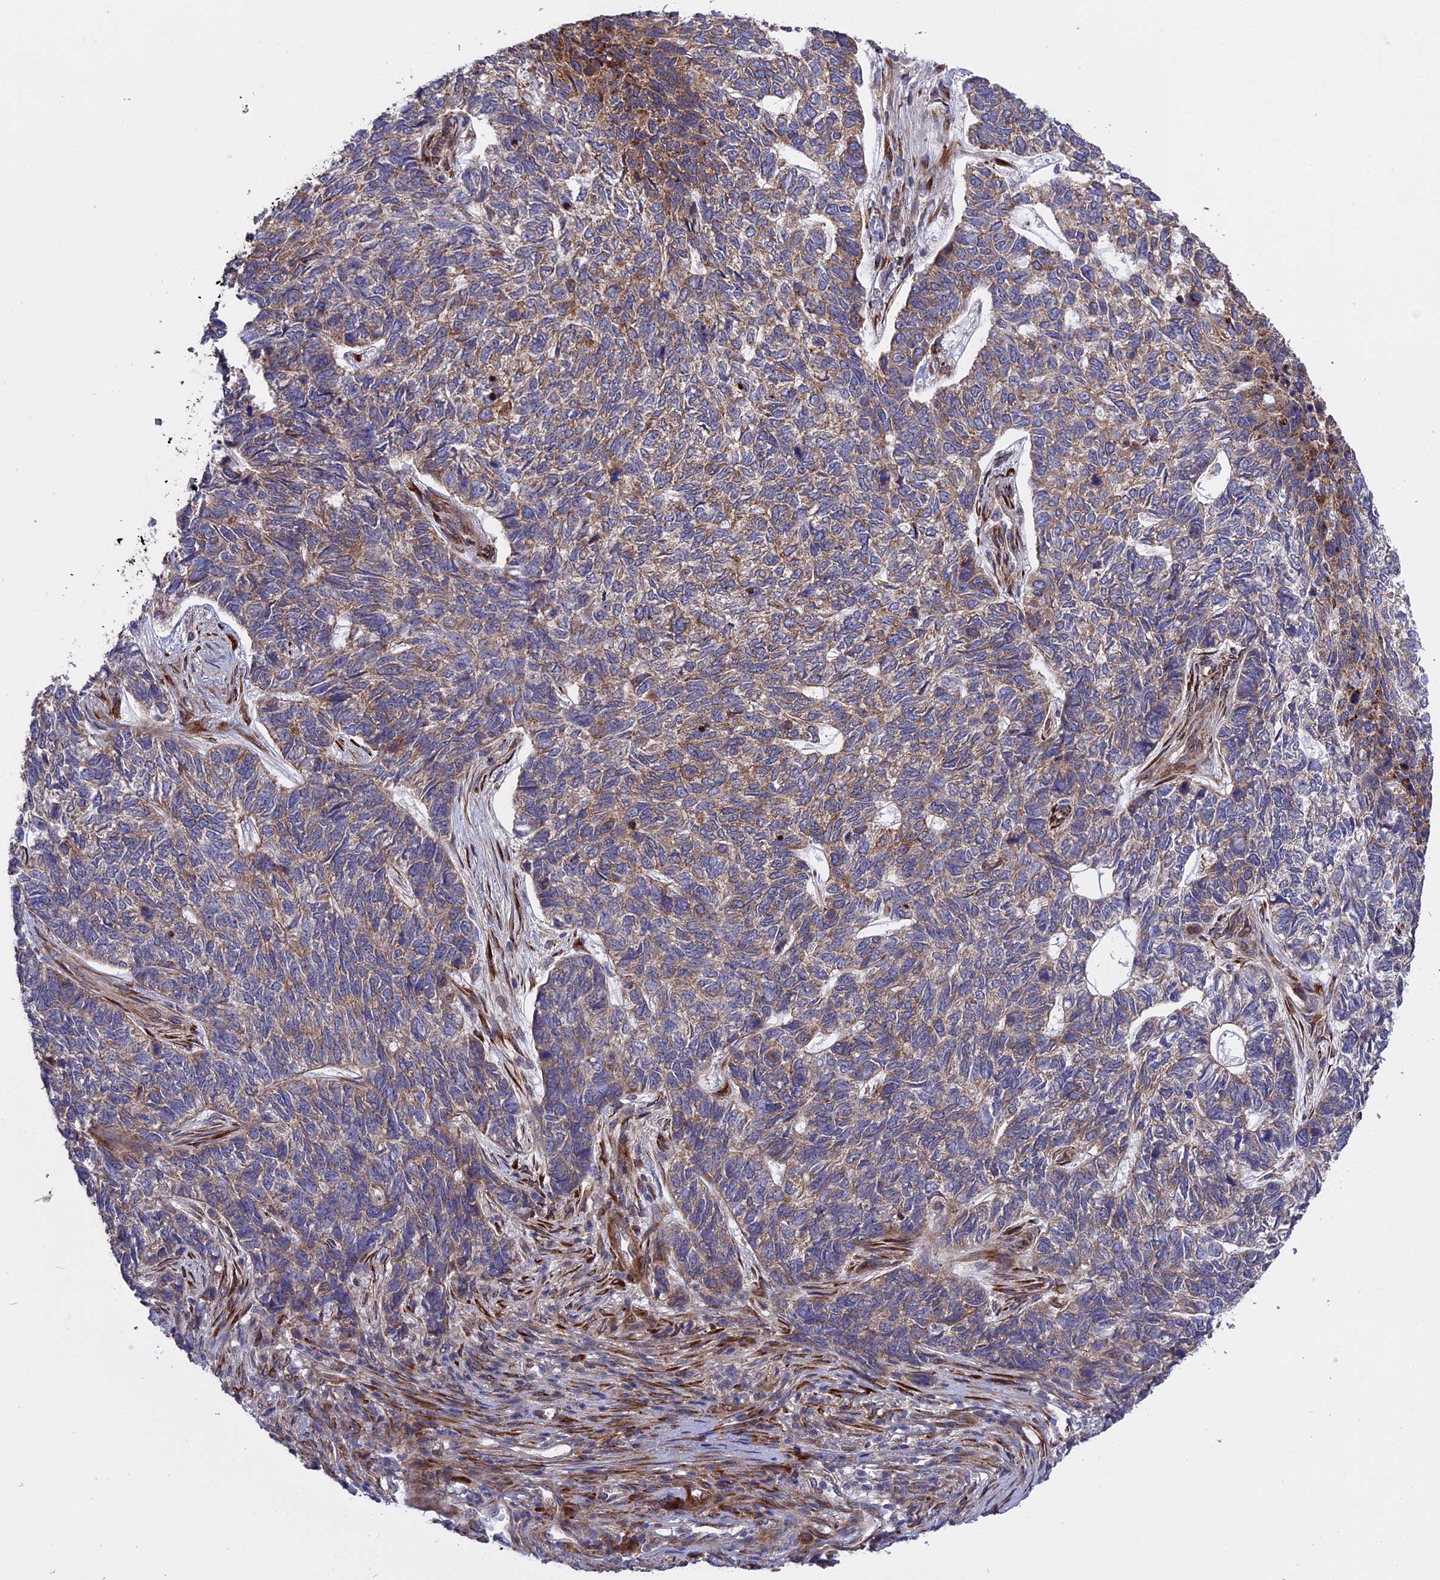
{"staining": {"intensity": "moderate", "quantity": "25%-75%", "location": "cytoplasmic/membranous"}, "tissue": "skin cancer", "cell_type": "Tumor cells", "image_type": "cancer", "snomed": [{"axis": "morphology", "description": "Basal cell carcinoma"}, {"axis": "topography", "description": "Skin"}], "caption": "Protein staining displays moderate cytoplasmic/membranous staining in about 25%-75% of tumor cells in basal cell carcinoma (skin).", "gene": "DDX60L", "patient": {"sex": "female", "age": 65}}